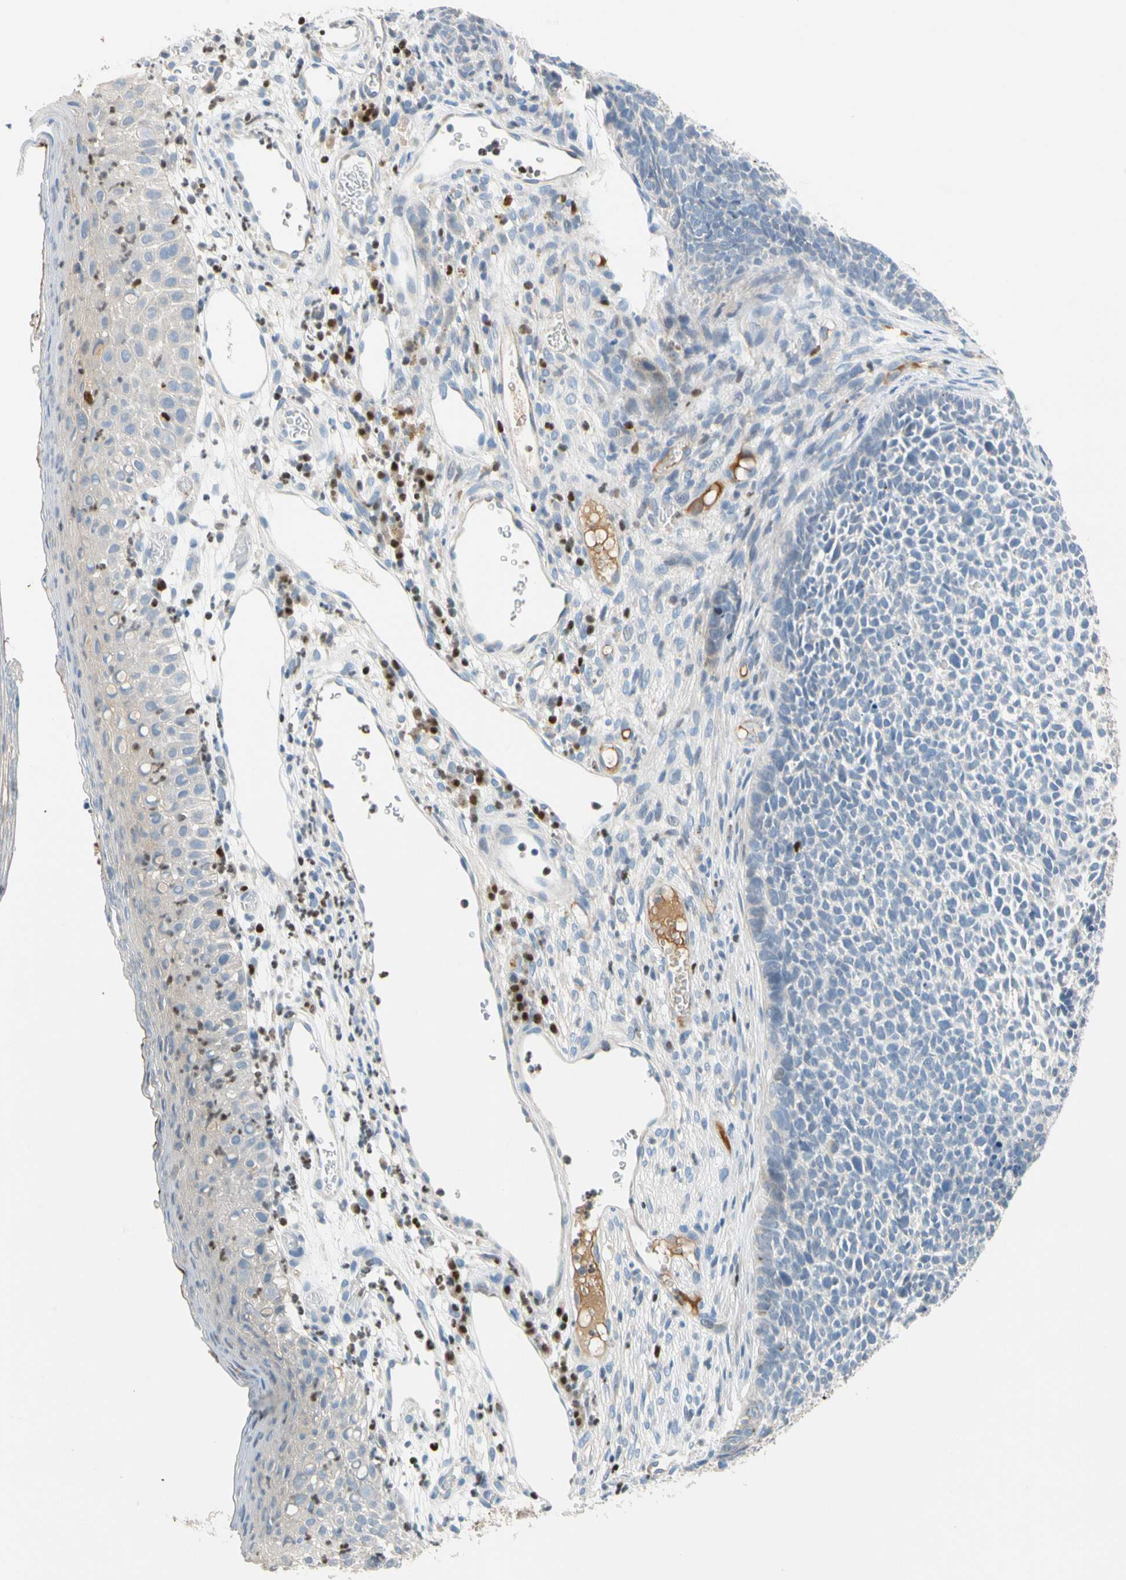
{"staining": {"intensity": "negative", "quantity": "none", "location": "none"}, "tissue": "skin cancer", "cell_type": "Tumor cells", "image_type": "cancer", "snomed": [{"axis": "morphology", "description": "Basal cell carcinoma"}, {"axis": "topography", "description": "Skin"}], "caption": "High power microscopy photomicrograph of an immunohistochemistry micrograph of skin basal cell carcinoma, revealing no significant positivity in tumor cells.", "gene": "SP140", "patient": {"sex": "female", "age": 84}}